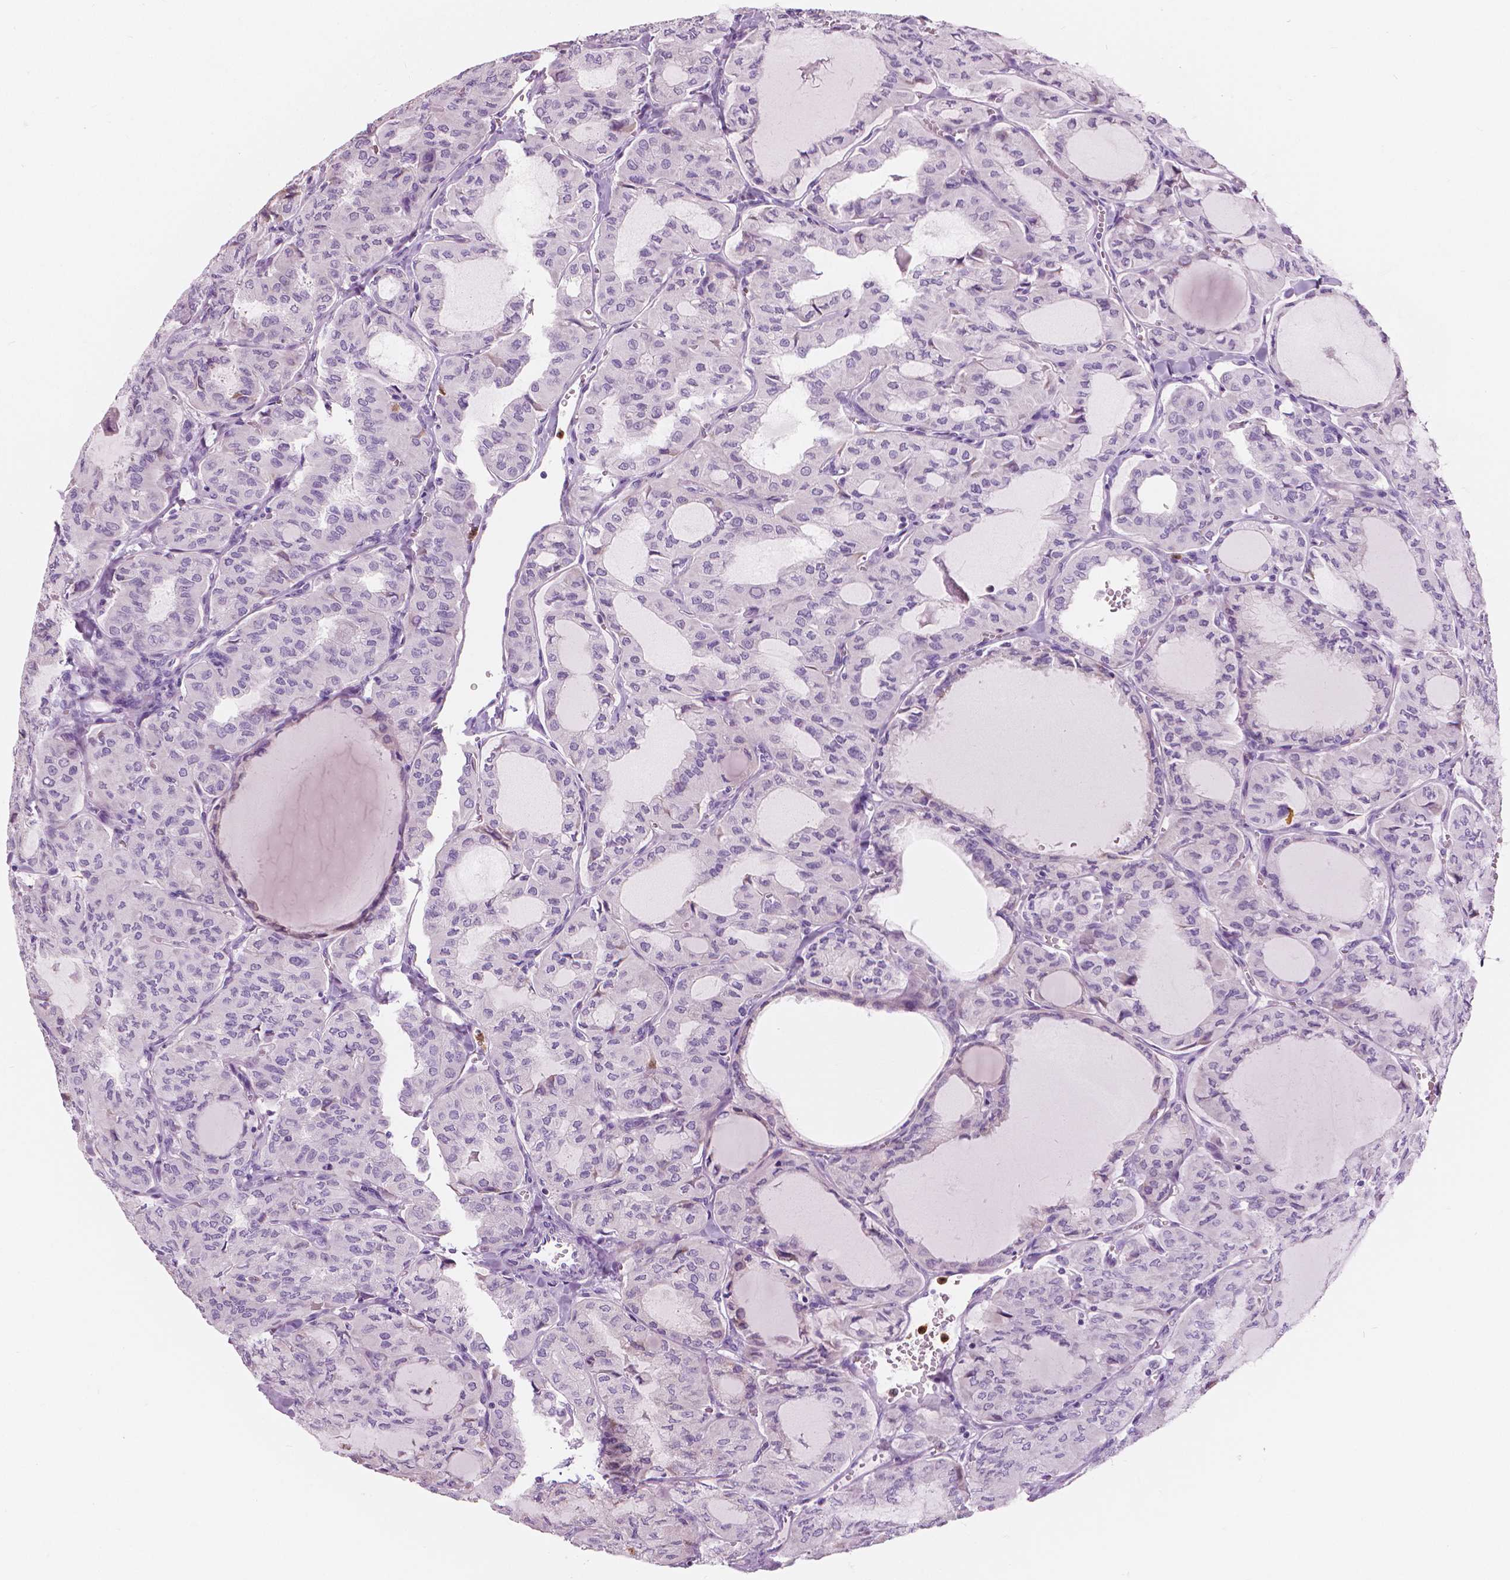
{"staining": {"intensity": "negative", "quantity": "none", "location": "none"}, "tissue": "thyroid cancer", "cell_type": "Tumor cells", "image_type": "cancer", "snomed": [{"axis": "morphology", "description": "Papillary adenocarcinoma, NOS"}, {"axis": "topography", "description": "Thyroid gland"}], "caption": "Immunohistochemistry histopathology image of neoplastic tissue: thyroid cancer stained with DAB (3,3'-diaminobenzidine) shows no significant protein expression in tumor cells.", "gene": "CXCR2", "patient": {"sex": "male", "age": 20}}